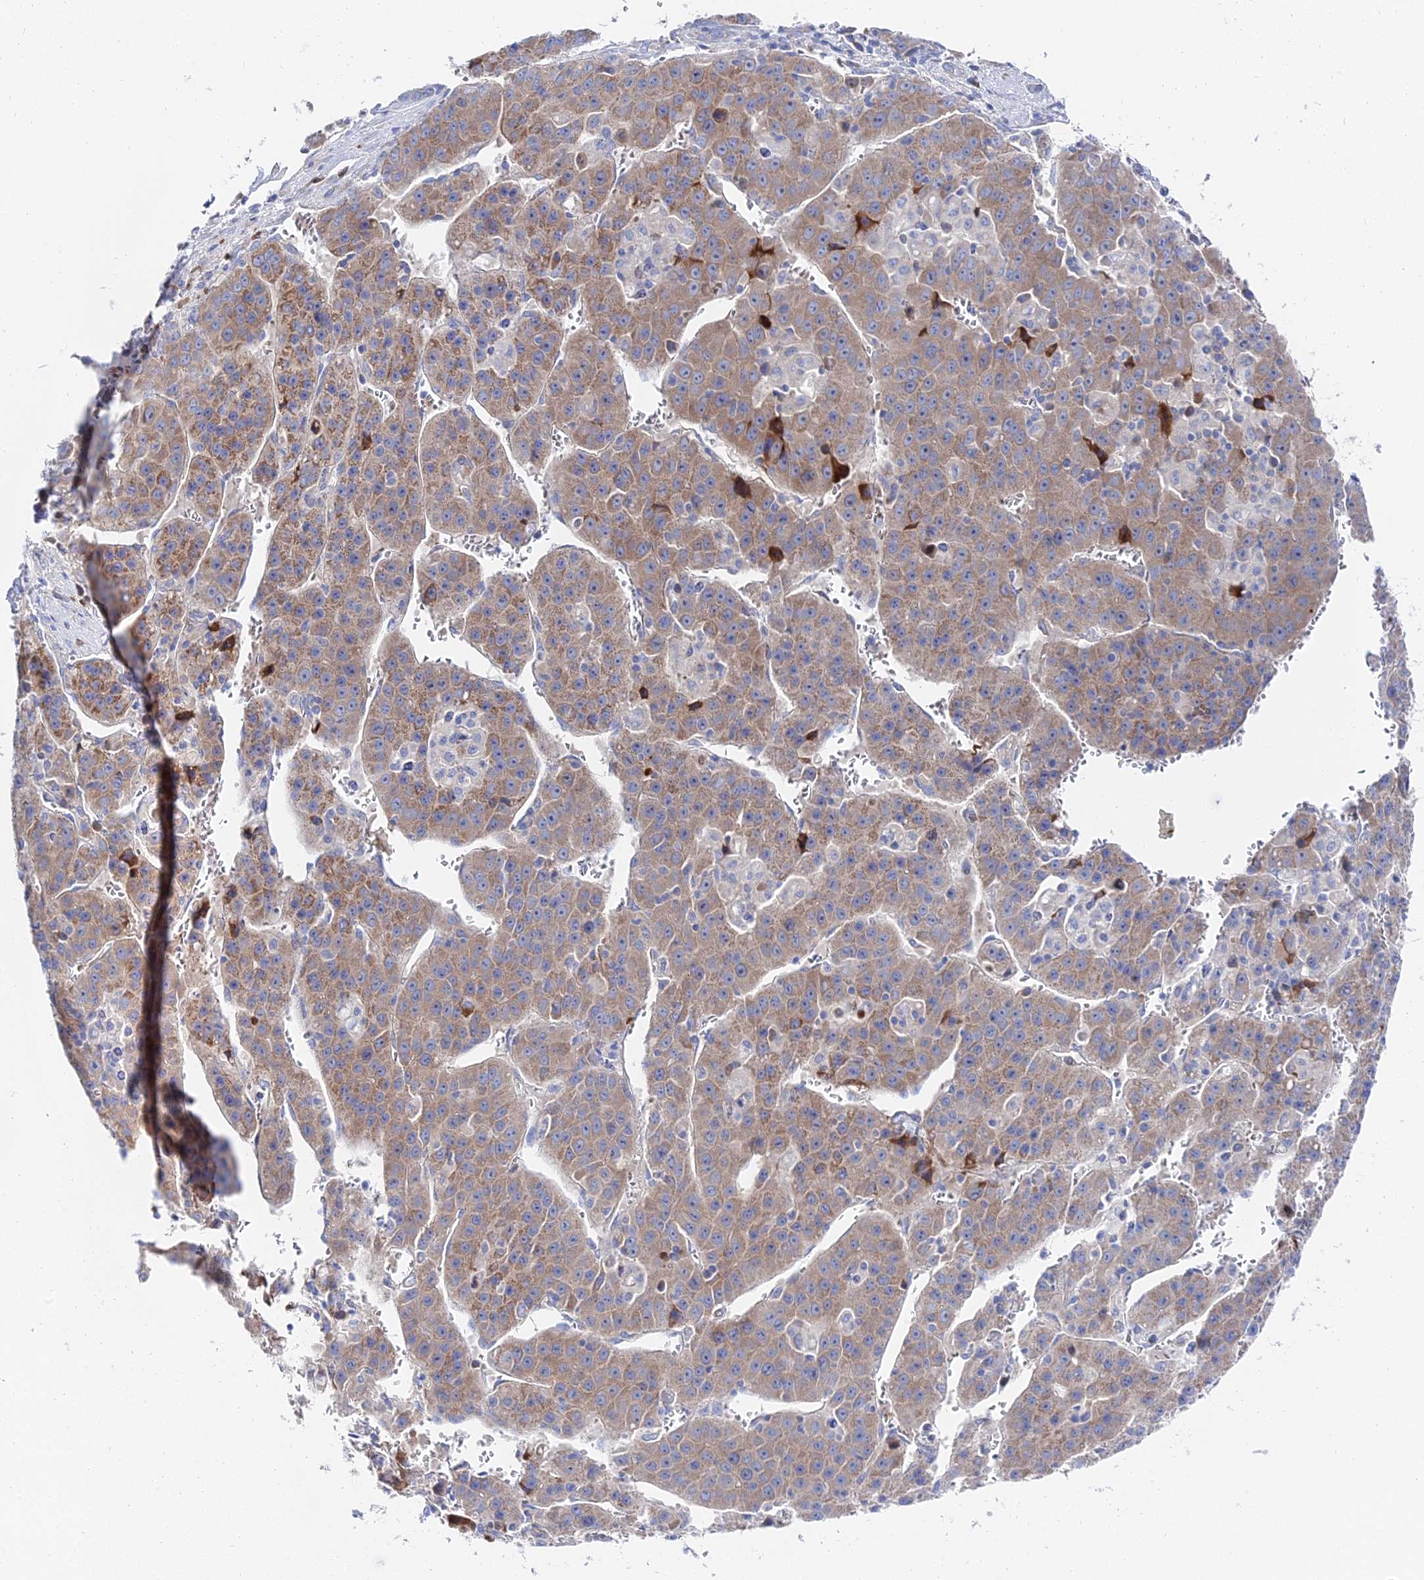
{"staining": {"intensity": "moderate", "quantity": ">75%", "location": "cytoplasmic/membranous"}, "tissue": "liver cancer", "cell_type": "Tumor cells", "image_type": "cancer", "snomed": [{"axis": "morphology", "description": "Carcinoma, Hepatocellular, NOS"}, {"axis": "topography", "description": "Liver"}], "caption": "Moderate cytoplasmic/membranous expression is present in approximately >75% of tumor cells in hepatocellular carcinoma (liver). (Stains: DAB (3,3'-diaminobenzidine) in brown, nuclei in blue, Microscopy: brightfield microscopy at high magnification).", "gene": "PTTG1", "patient": {"sex": "female", "age": 53}}